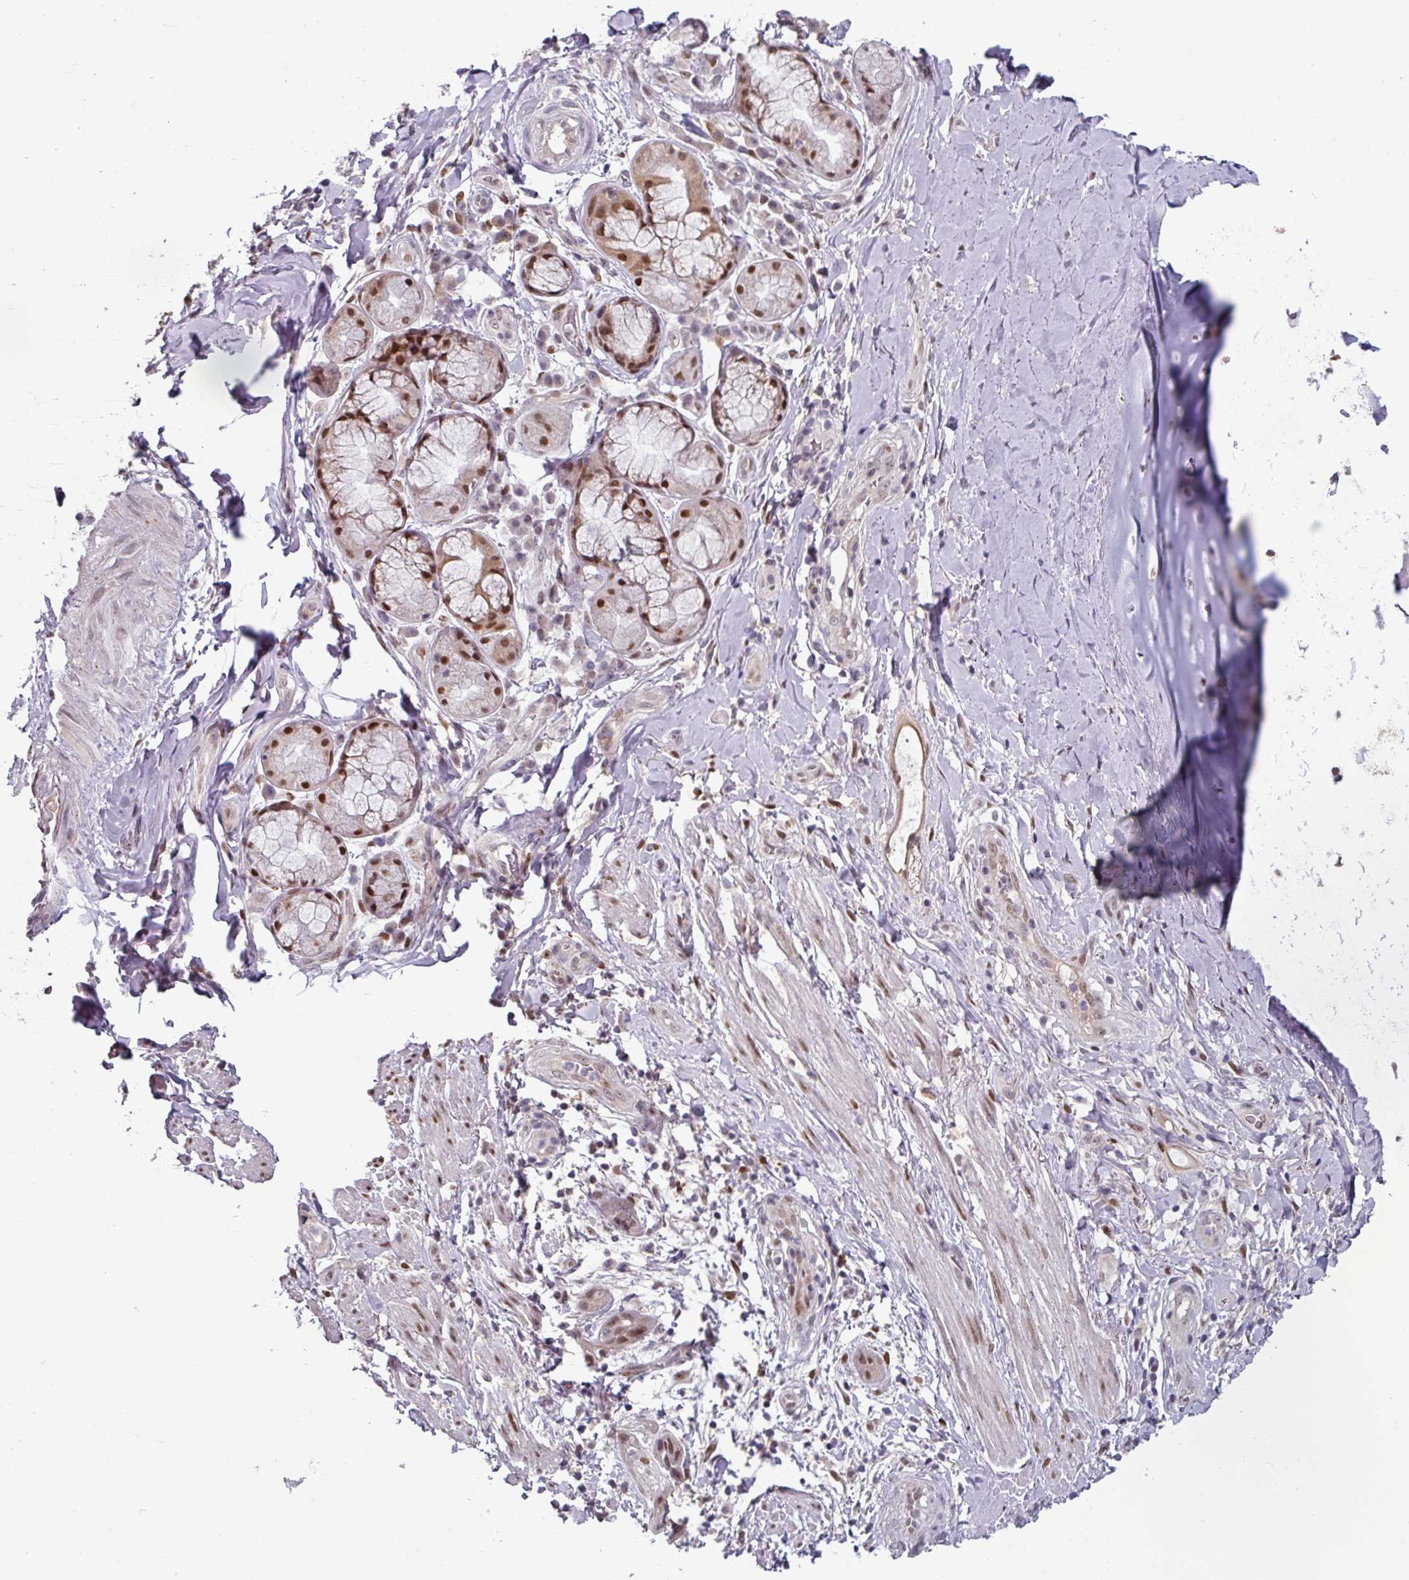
{"staining": {"intensity": "negative", "quantity": "none", "location": "none"}, "tissue": "adipose tissue", "cell_type": "Adipocytes", "image_type": "normal", "snomed": [{"axis": "morphology", "description": "Normal tissue, NOS"}, {"axis": "morphology", "description": "Squamous cell carcinoma, NOS"}, {"axis": "topography", "description": "Bronchus"}, {"axis": "topography", "description": "Lung"}], "caption": "This is a micrograph of immunohistochemistry staining of benign adipose tissue, which shows no staining in adipocytes.", "gene": "SWSAP1", "patient": {"sex": "female", "age": 70}}